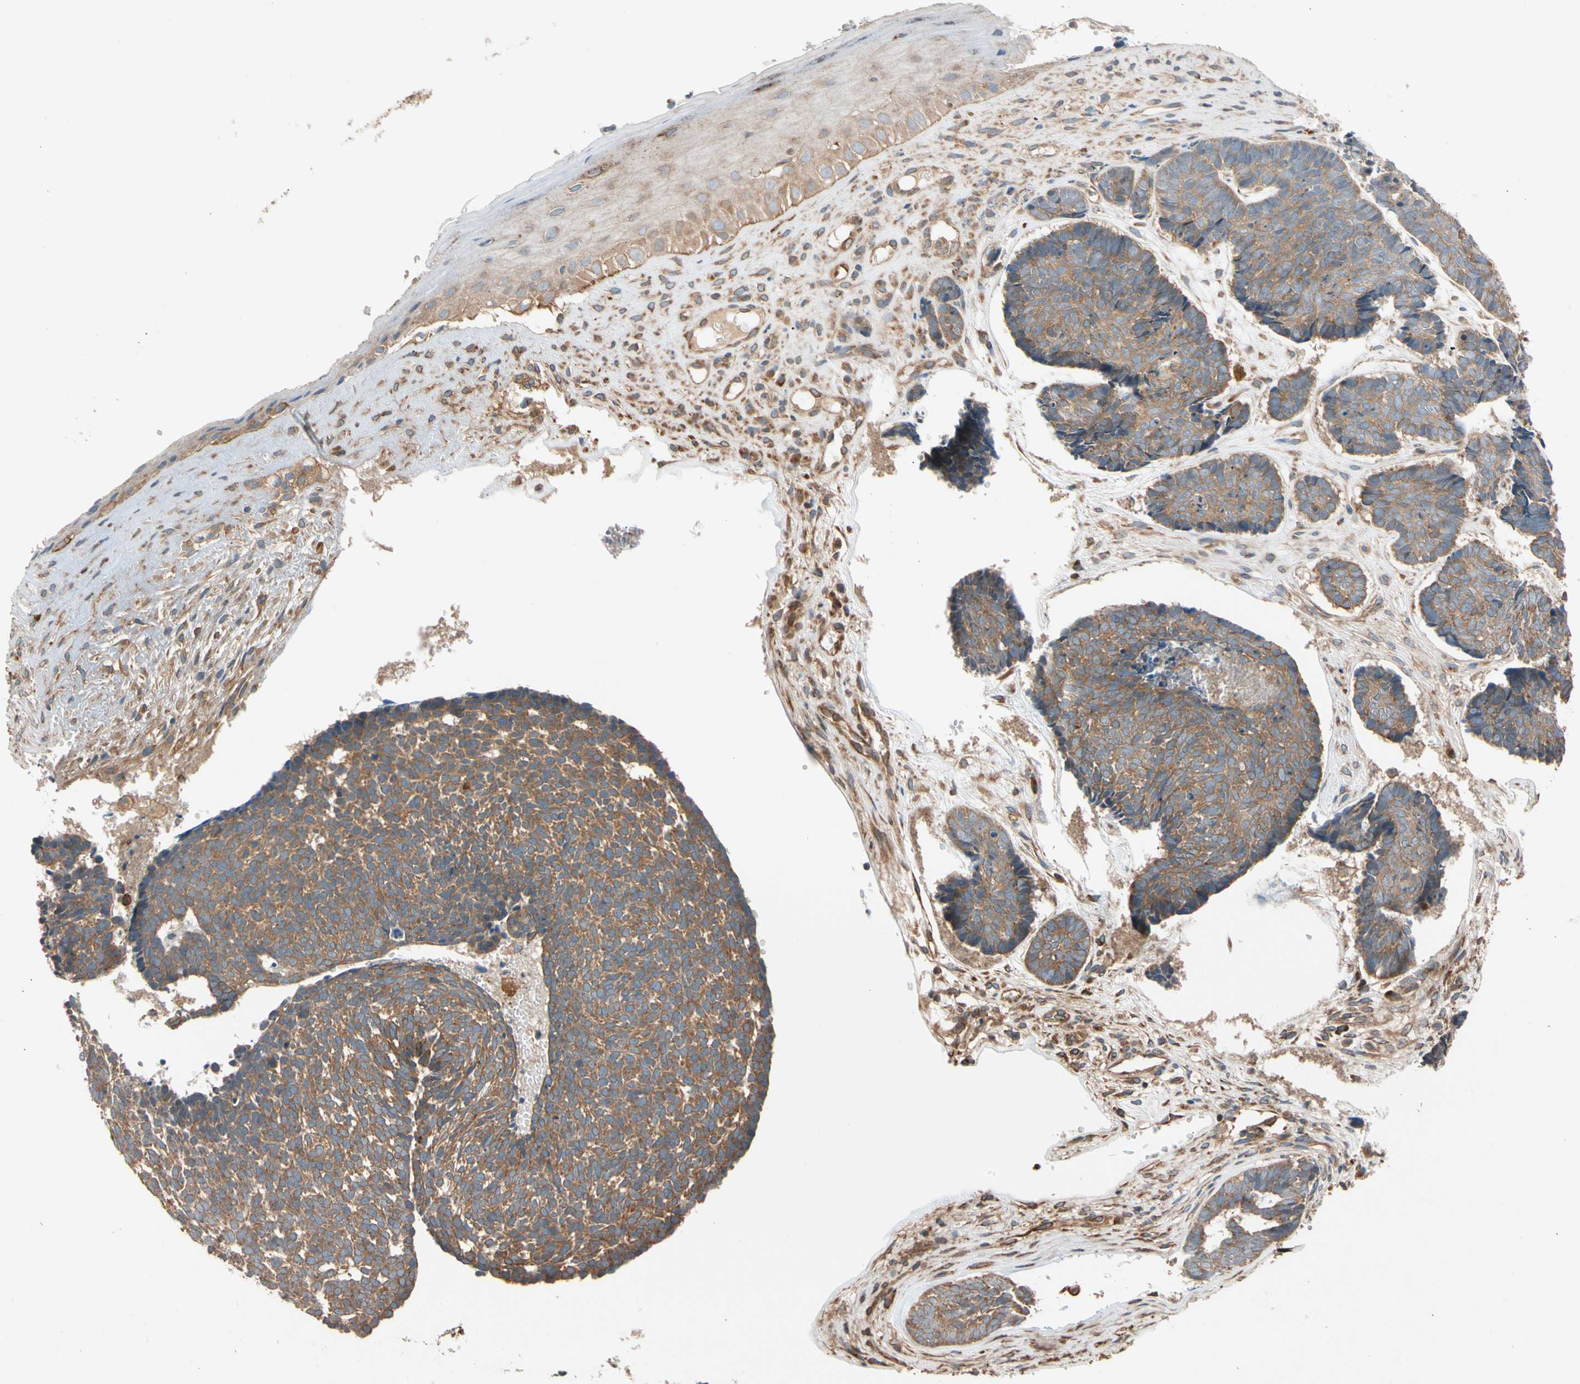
{"staining": {"intensity": "moderate", "quantity": ">75%", "location": "cytoplasmic/membranous"}, "tissue": "skin cancer", "cell_type": "Tumor cells", "image_type": "cancer", "snomed": [{"axis": "morphology", "description": "Basal cell carcinoma"}, {"axis": "topography", "description": "Skin"}], "caption": "A medium amount of moderate cytoplasmic/membranous expression is appreciated in about >75% of tumor cells in skin cancer (basal cell carcinoma) tissue.", "gene": "PHYH", "patient": {"sex": "male", "age": 84}}